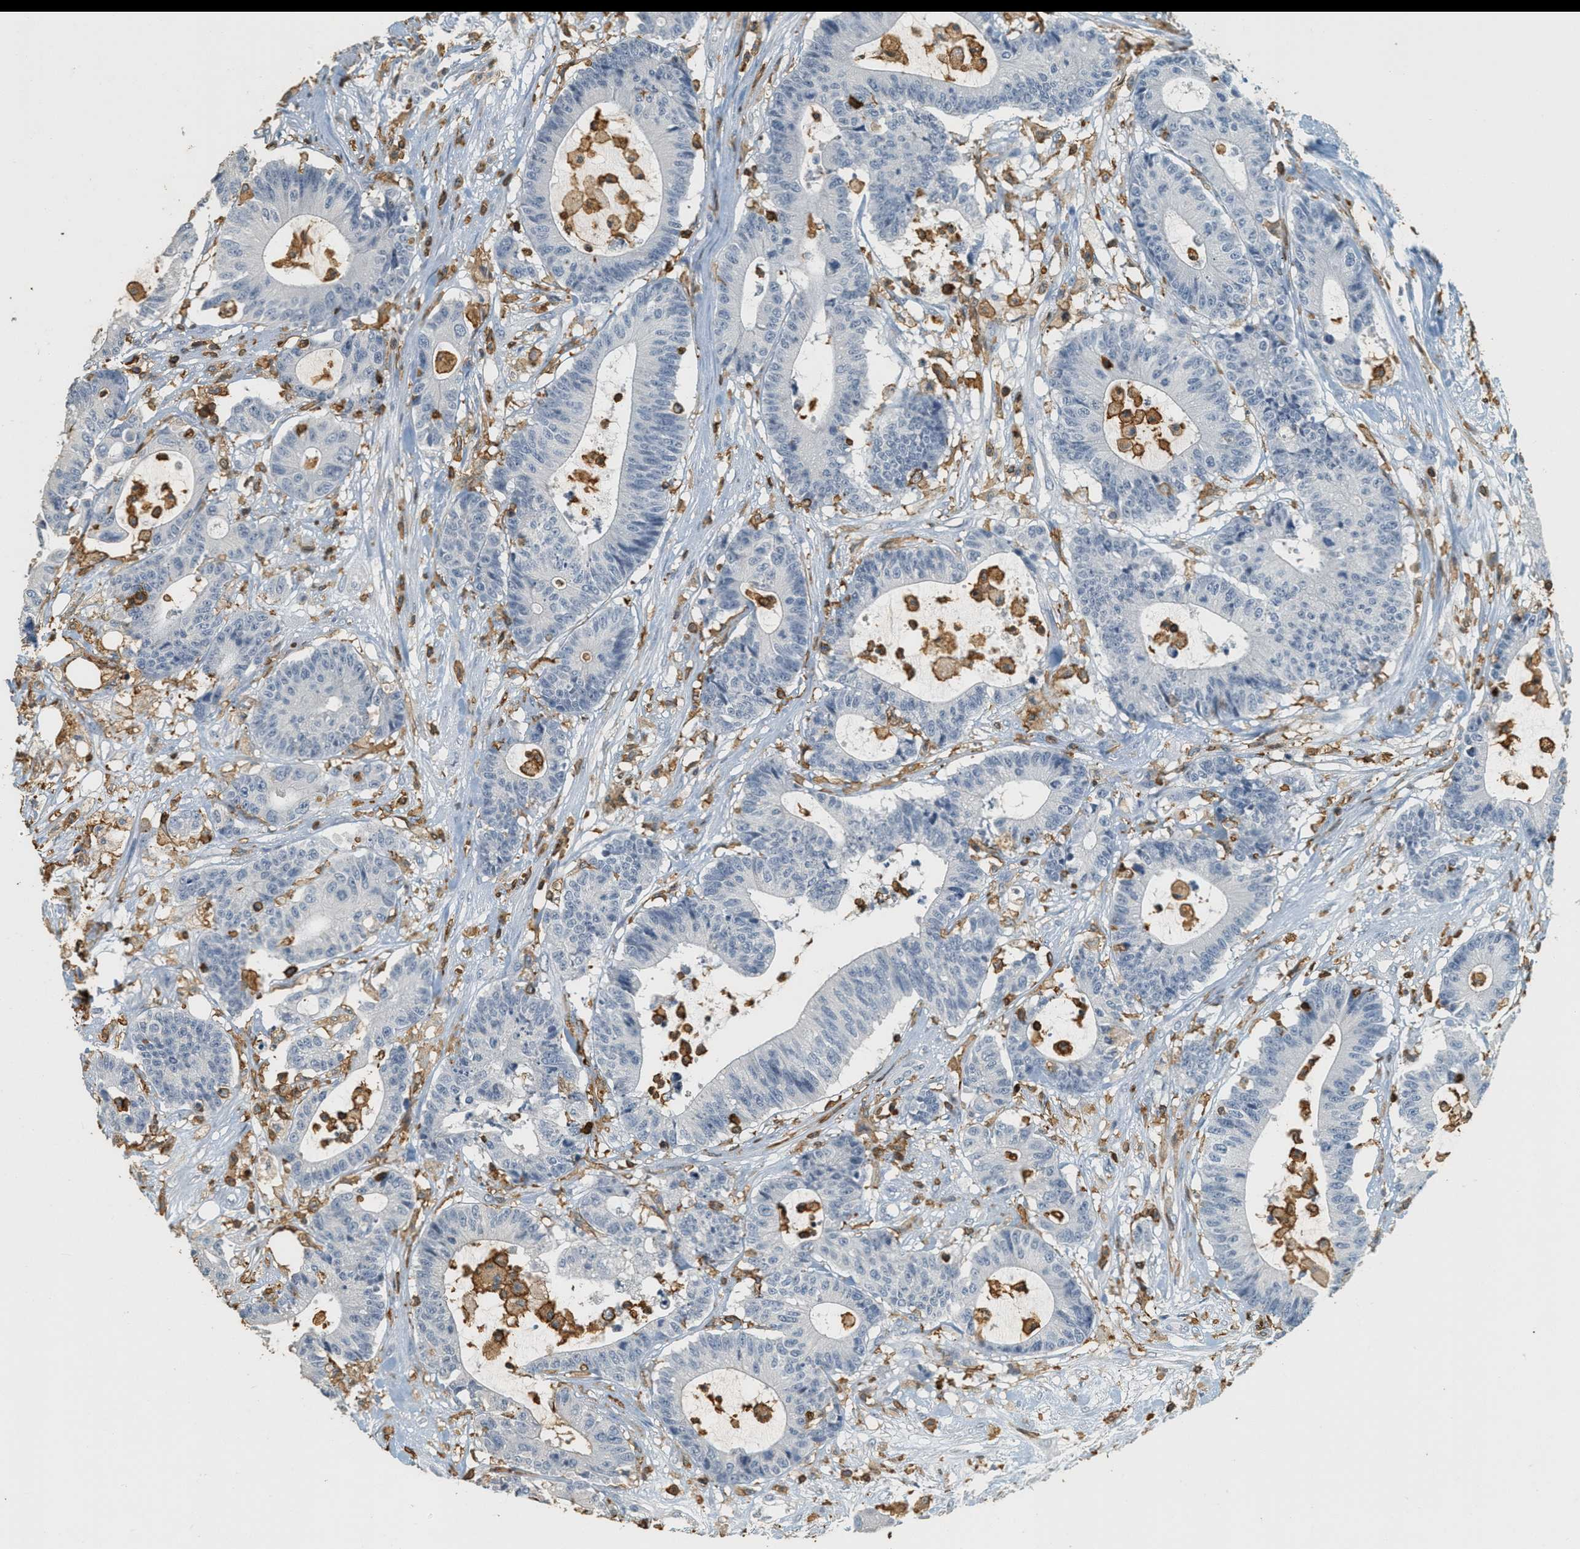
{"staining": {"intensity": "negative", "quantity": "none", "location": "none"}, "tissue": "colorectal cancer", "cell_type": "Tumor cells", "image_type": "cancer", "snomed": [{"axis": "morphology", "description": "Adenocarcinoma, NOS"}, {"axis": "topography", "description": "Colon"}], "caption": "This is an IHC micrograph of human adenocarcinoma (colorectal). There is no positivity in tumor cells.", "gene": "LSP1", "patient": {"sex": "female", "age": 84}}